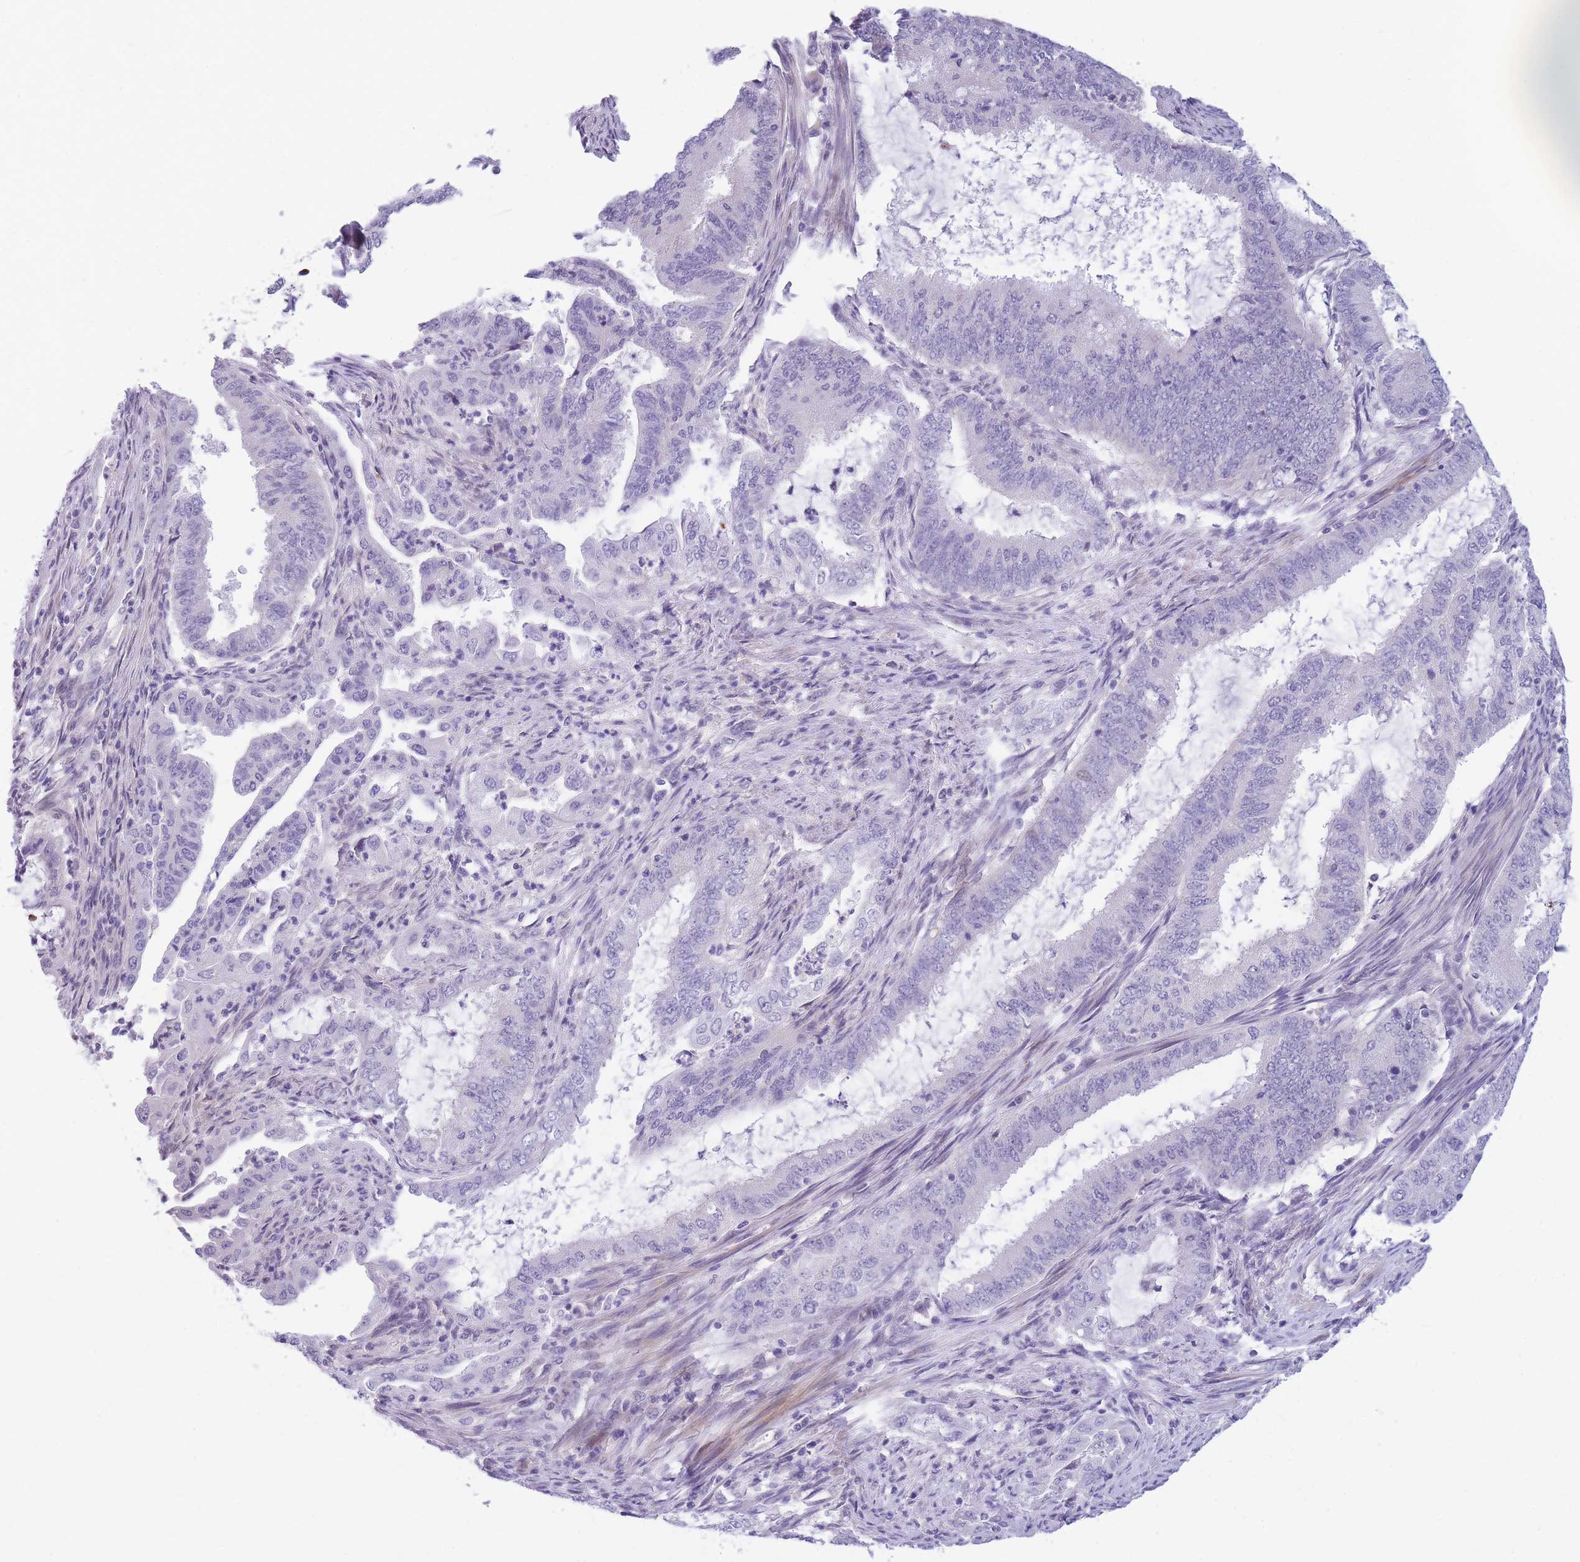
{"staining": {"intensity": "negative", "quantity": "none", "location": "none"}, "tissue": "endometrial cancer", "cell_type": "Tumor cells", "image_type": "cancer", "snomed": [{"axis": "morphology", "description": "Adenocarcinoma, NOS"}, {"axis": "topography", "description": "Endometrium"}], "caption": "High magnification brightfield microscopy of endometrial adenocarcinoma stained with DAB (brown) and counterstained with hematoxylin (blue): tumor cells show no significant positivity.", "gene": "DDX49", "patient": {"sex": "female", "age": 51}}